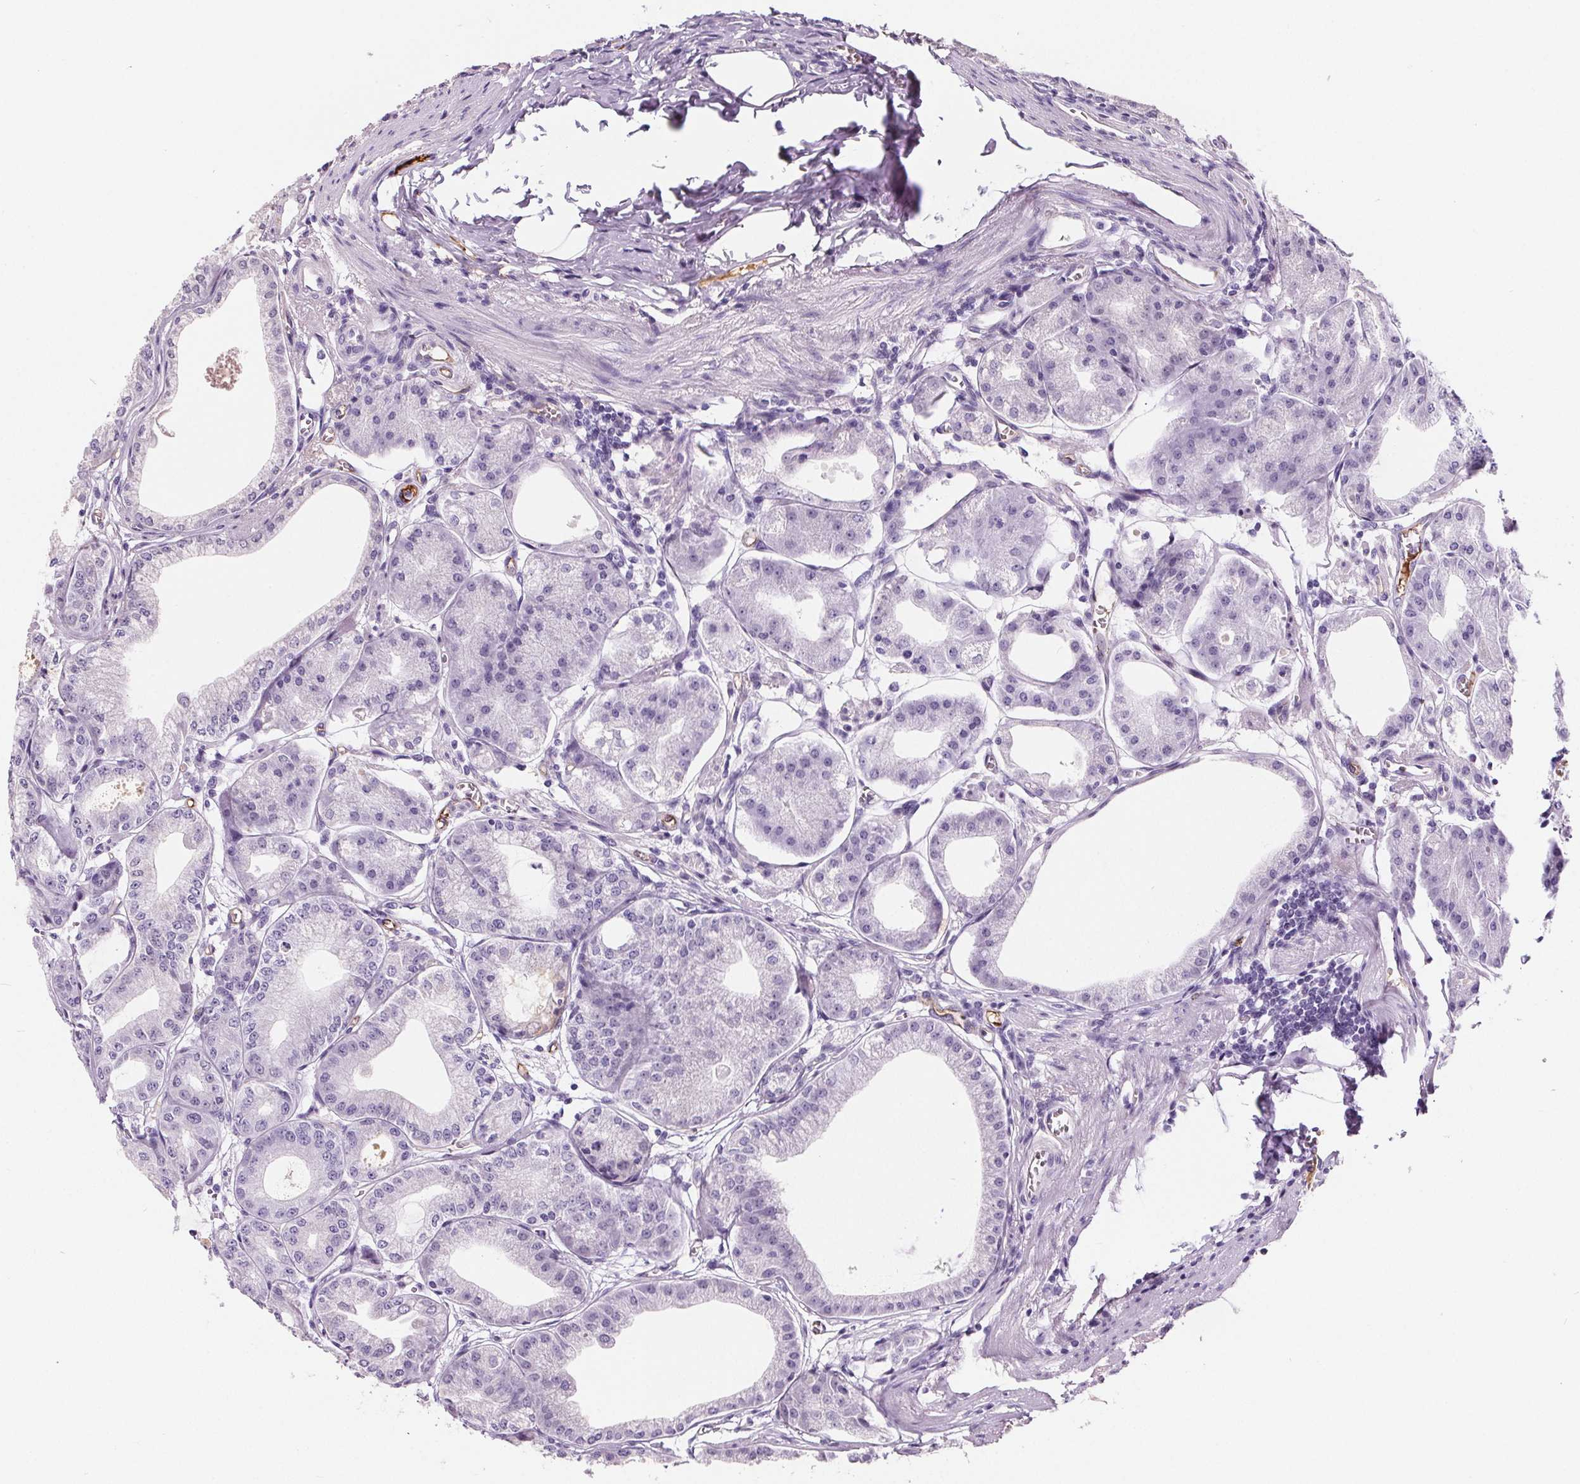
{"staining": {"intensity": "negative", "quantity": "none", "location": "none"}, "tissue": "stomach", "cell_type": "Glandular cells", "image_type": "normal", "snomed": [{"axis": "morphology", "description": "Normal tissue, NOS"}, {"axis": "topography", "description": "Stomach, lower"}], "caption": "High power microscopy image of an immunohistochemistry (IHC) micrograph of benign stomach, revealing no significant staining in glandular cells. (Immunohistochemistry, brightfield microscopy, high magnification).", "gene": "CD5L", "patient": {"sex": "male", "age": 71}}